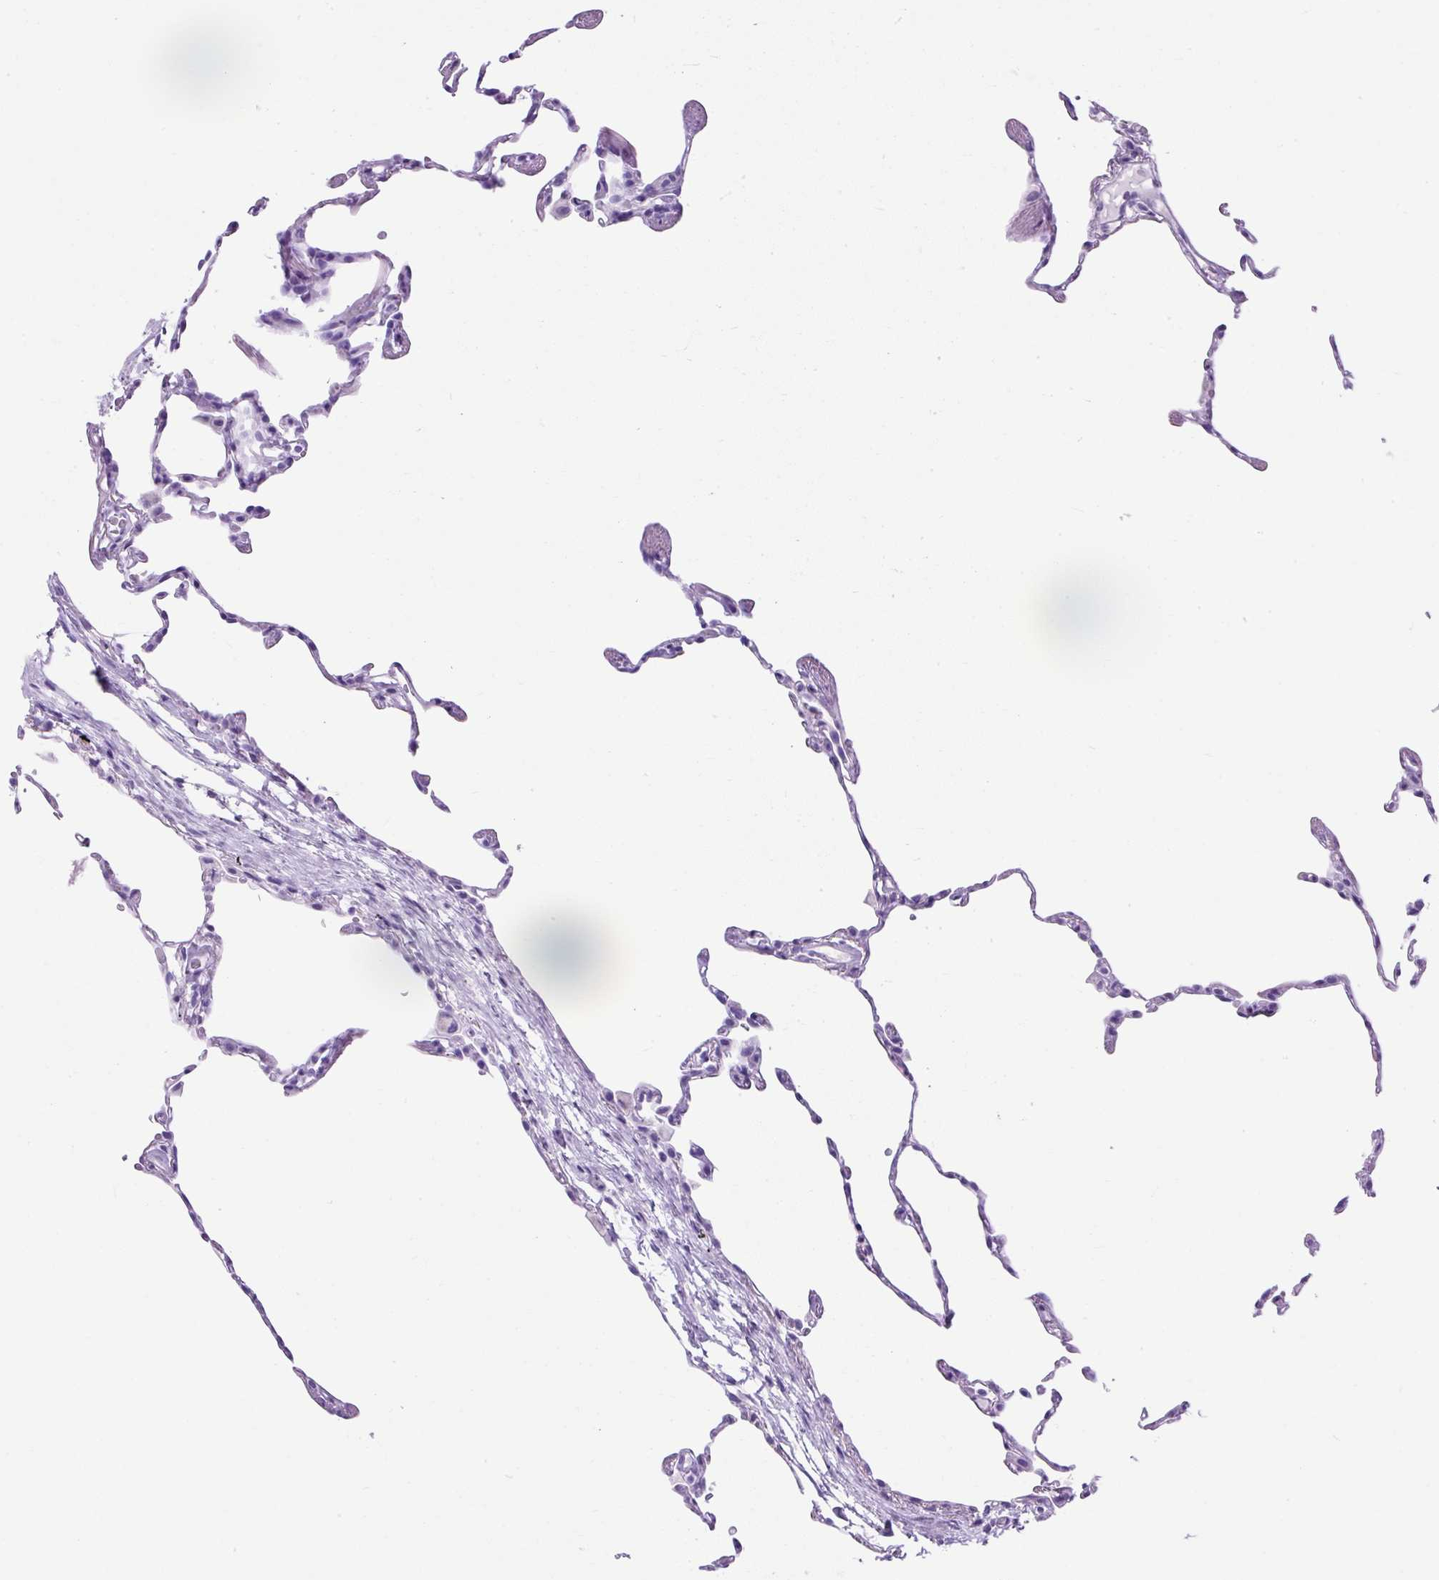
{"staining": {"intensity": "negative", "quantity": "none", "location": "none"}, "tissue": "lung", "cell_type": "Alveolar cells", "image_type": "normal", "snomed": [{"axis": "morphology", "description": "Normal tissue, NOS"}, {"axis": "topography", "description": "Lung"}], "caption": "DAB (3,3'-diaminobenzidine) immunohistochemical staining of normal lung exhibits no significant positivity in alveolar cells.", "gene": "KRT12", "patient": {"sex": "female", "age": 57}}